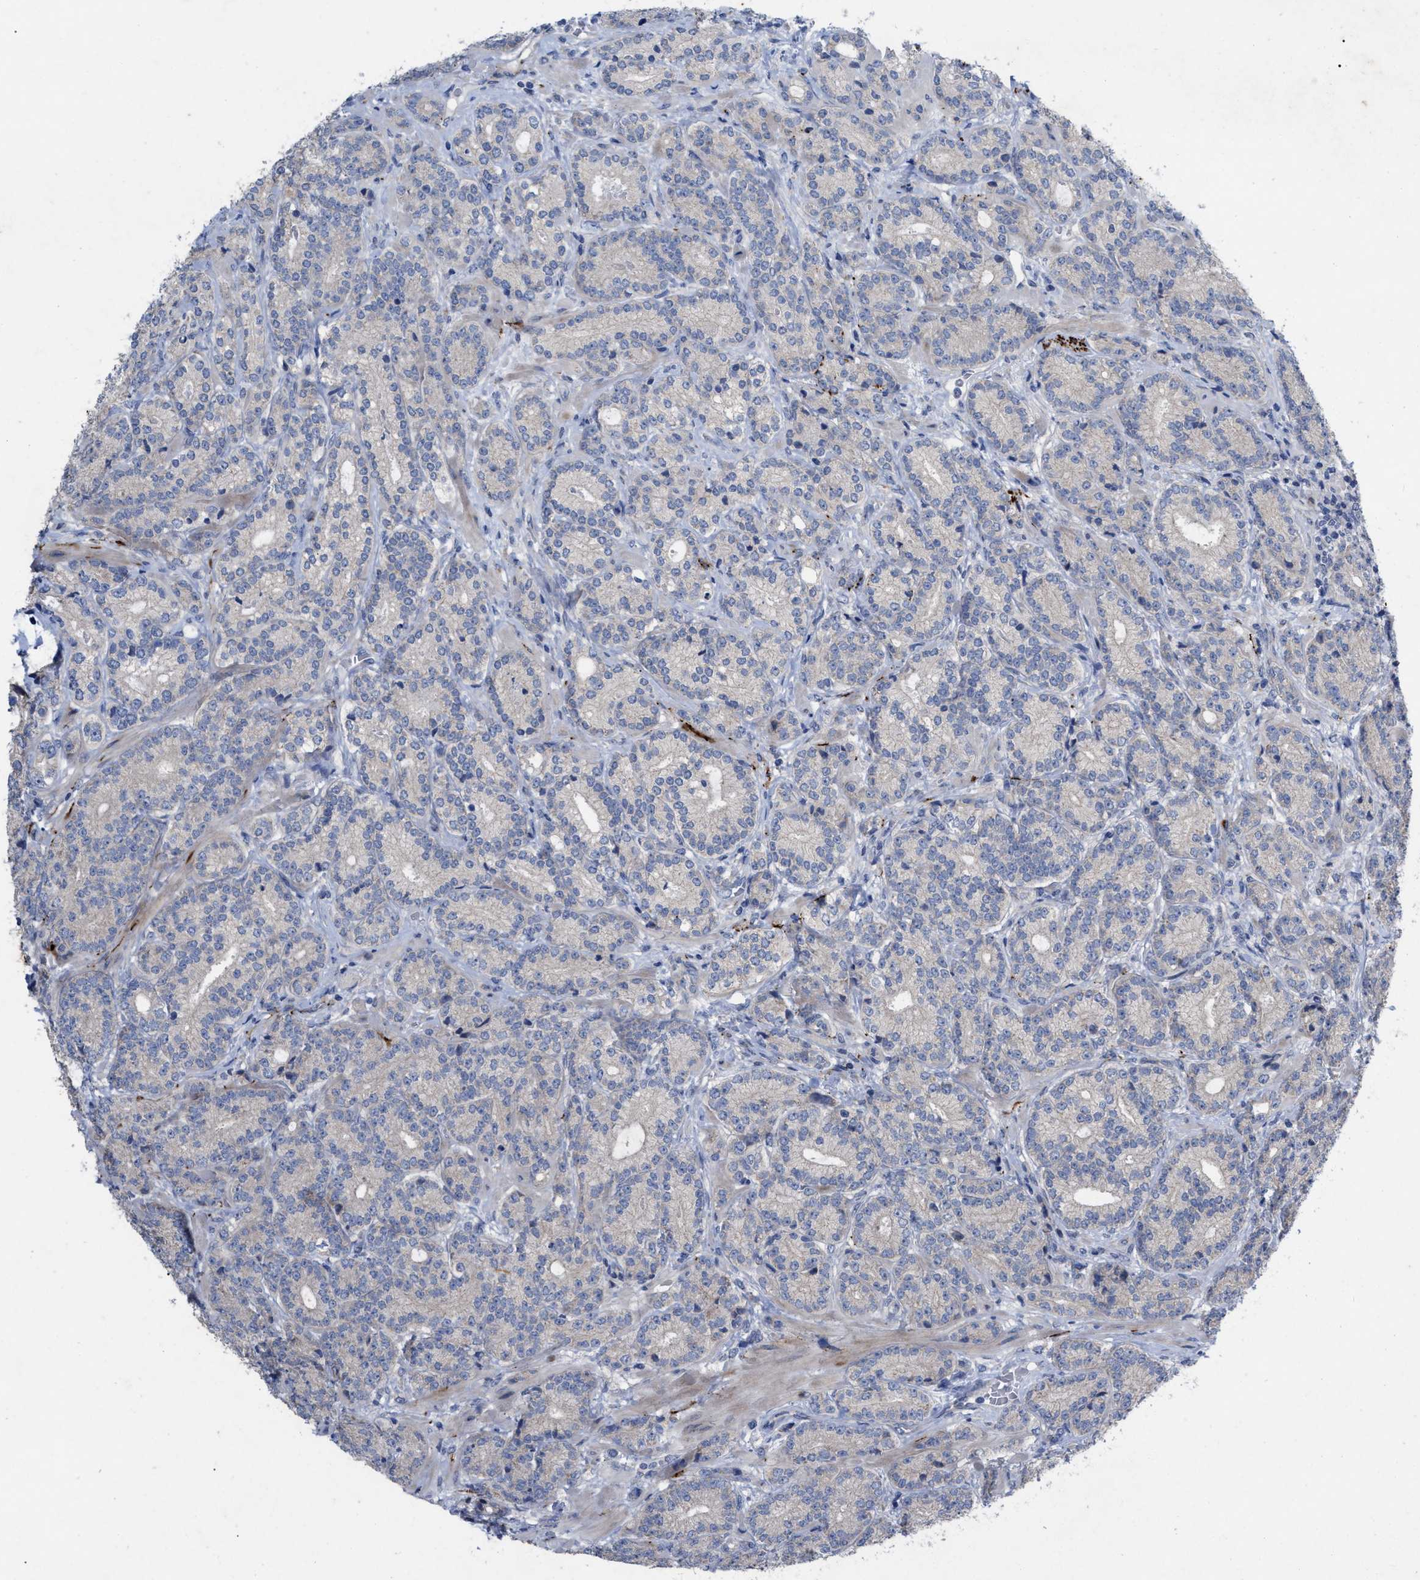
{"staining": {"intensity": "negative", "quantity": "none", "location": "none"}, "tissue": "prostate cancer", "cell_type": "Tumor cells", "image_type": "cancer", "snomed": [{"axis": "morphology", "description": "Adenocarcinoma, High grade"}, {"axis": "topography", "description": "Prostate"}], "caption": "This is an immunohistochemistry image of human adenocarcinoma (high-grade) (prostate). There is no staining in tumor cells.", "gene": "VIP", "patient": {"sex": "male", "age": 61}}